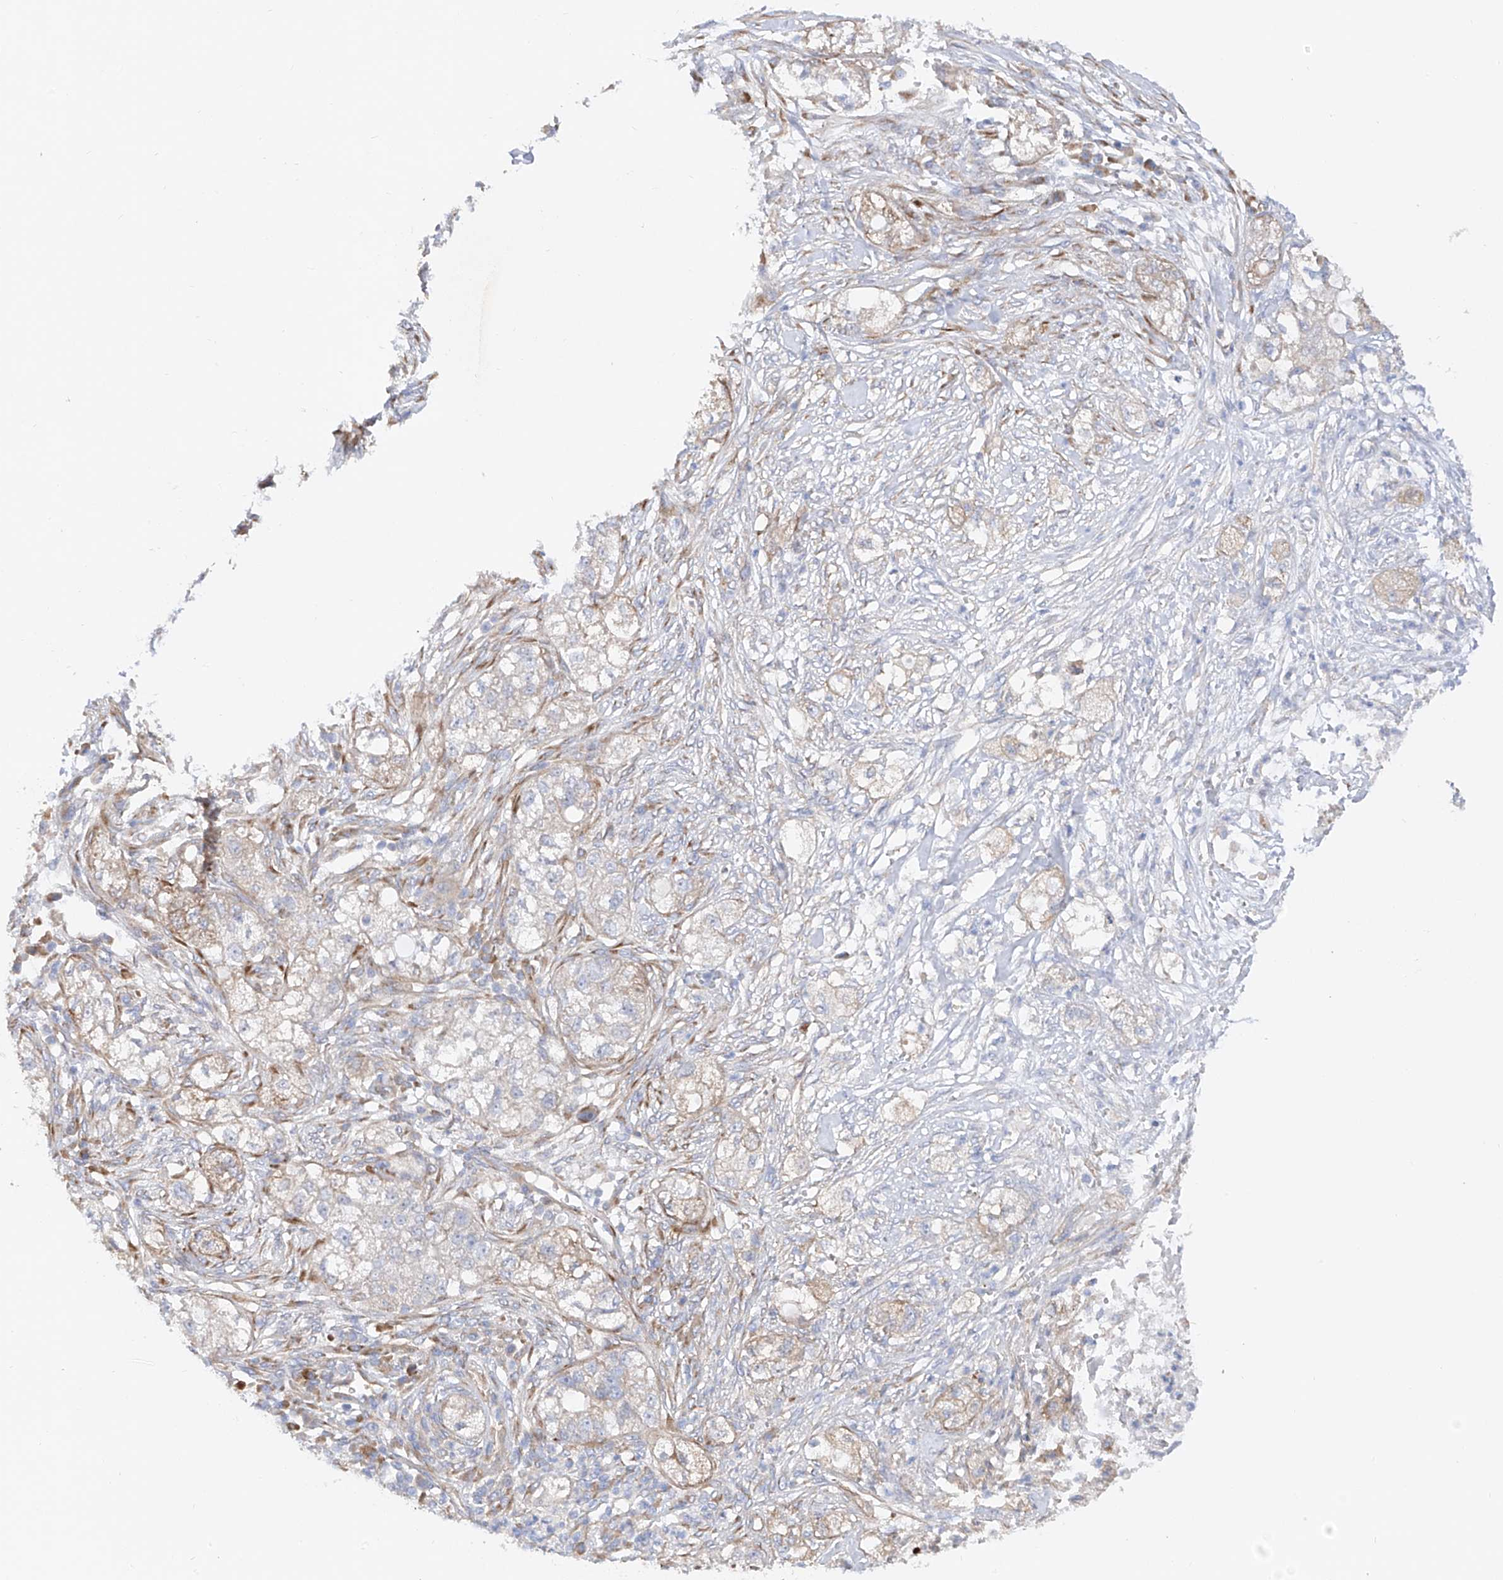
{"staining": {"intensity": "negative", "quantity": "none", "location": "none"}, "tissue": "pancreatic cancer", "cell_type": "Tumor cells", "image_type": "cancer", "snomed": [{"axis": "morphology", "description": "Adenocarcinoma, NOS"}, {"axis": "topography", "description": "Pancreas"}], "caption": "The immunohistochemistry (IHC) histopathology image has no significant positivity in tumor cells of adenocarcinoma (pancreatic) tissue.", "gene": "LCA5", "patient": {"sex": "female", "age": 78}}